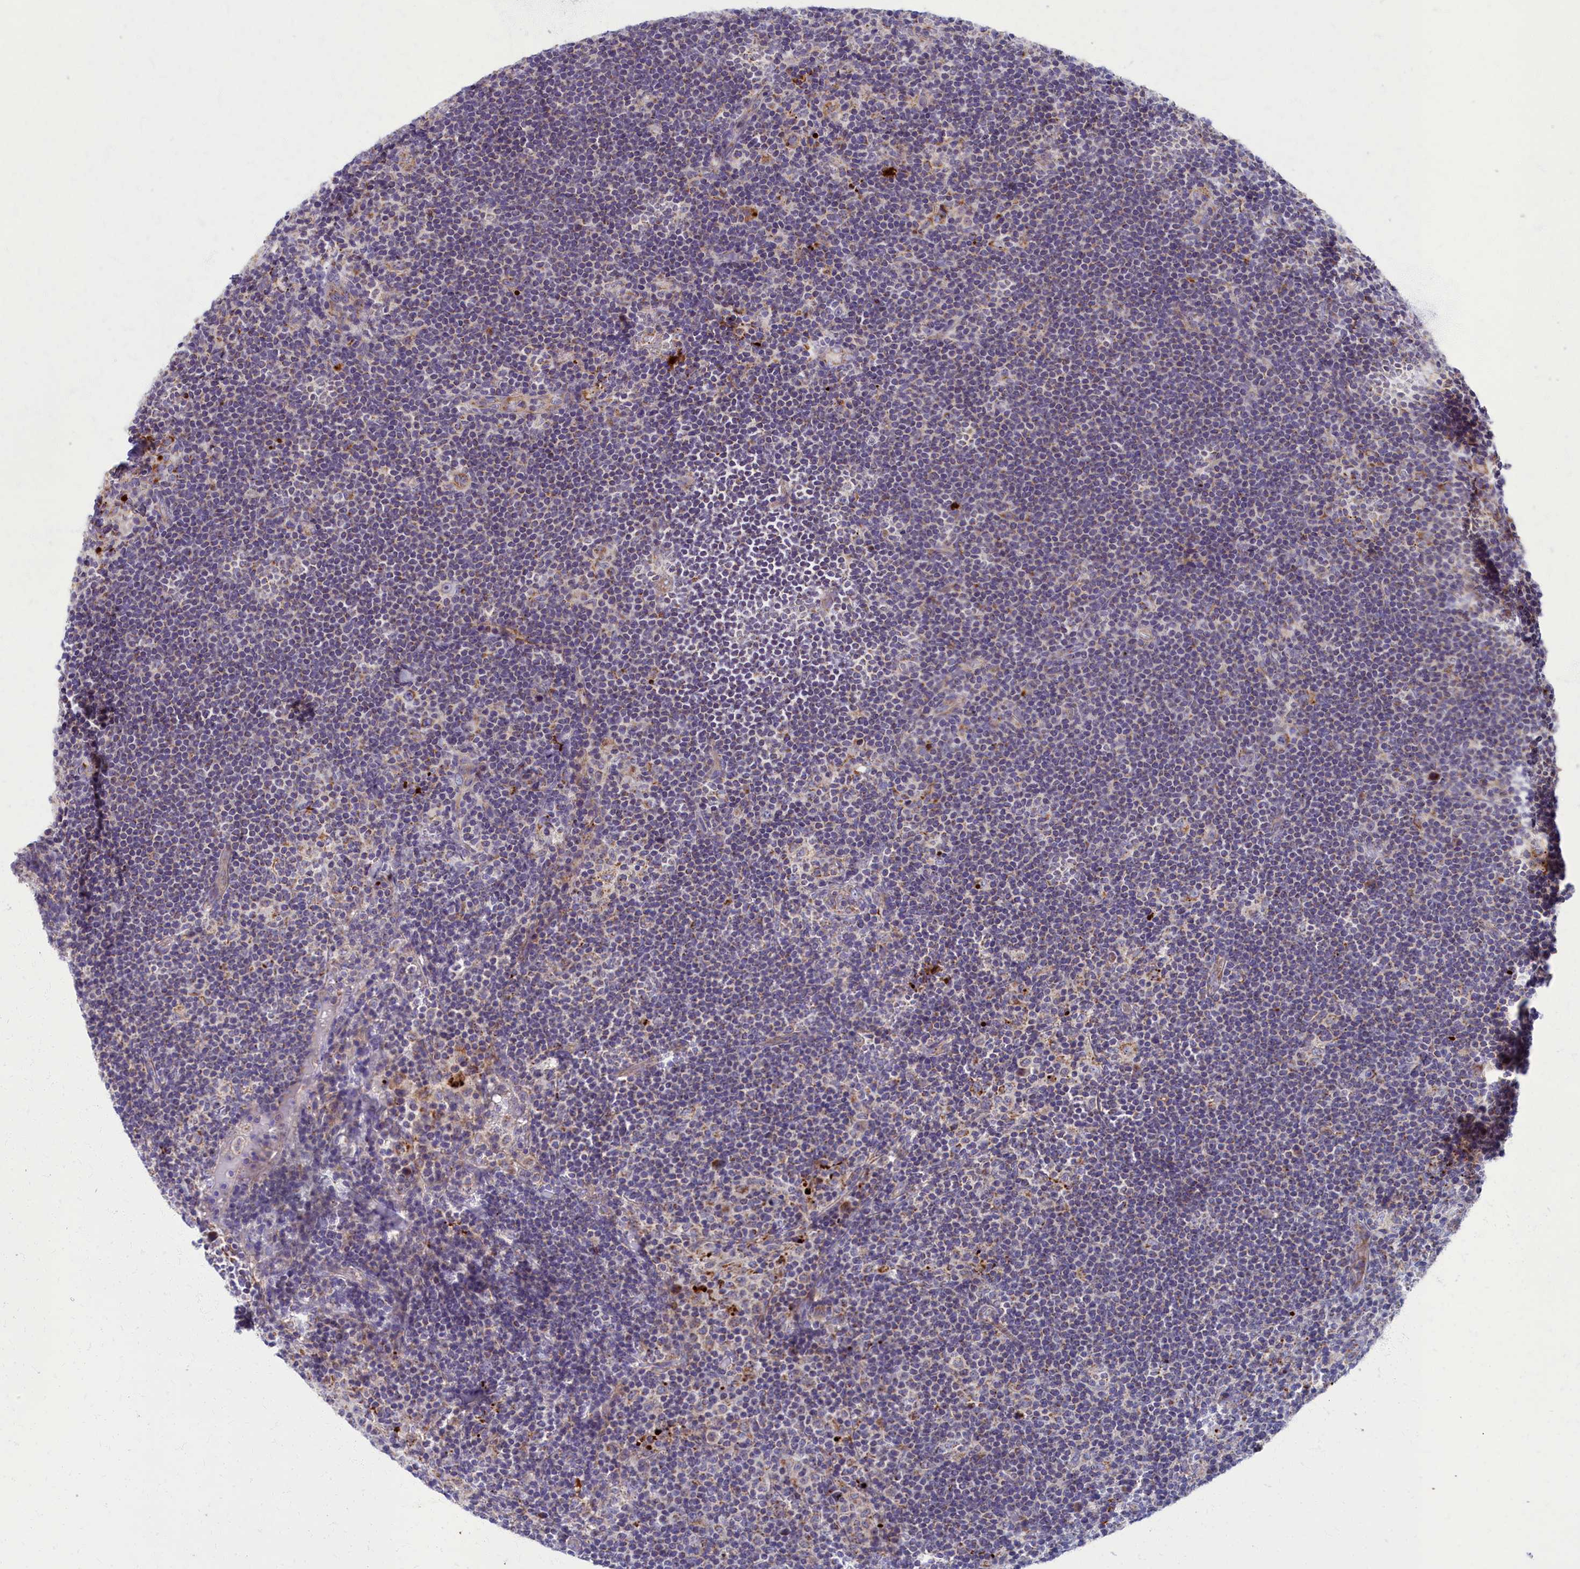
{"staining": {"intensity": "weak", "quantity": "25%-75%", "location": "cytoplasmic/membranous"}, "tissue": "lymphoma", "cell_type": "Tumor cells", "image_type": "cancer", "snomed": [{"axis": "morphology", "description": "Hodgkin's disease, NOS"}, {"axis": "topography", "description": "Lymph node"}], "caption": "Human lymphoma stained with a brown dye displays weak cytoplasmic/membranous positive expression in about 25%-75% of tumor cells.", "gene": "MRPS25", "patient": {"sex": "female", "age": 57}}